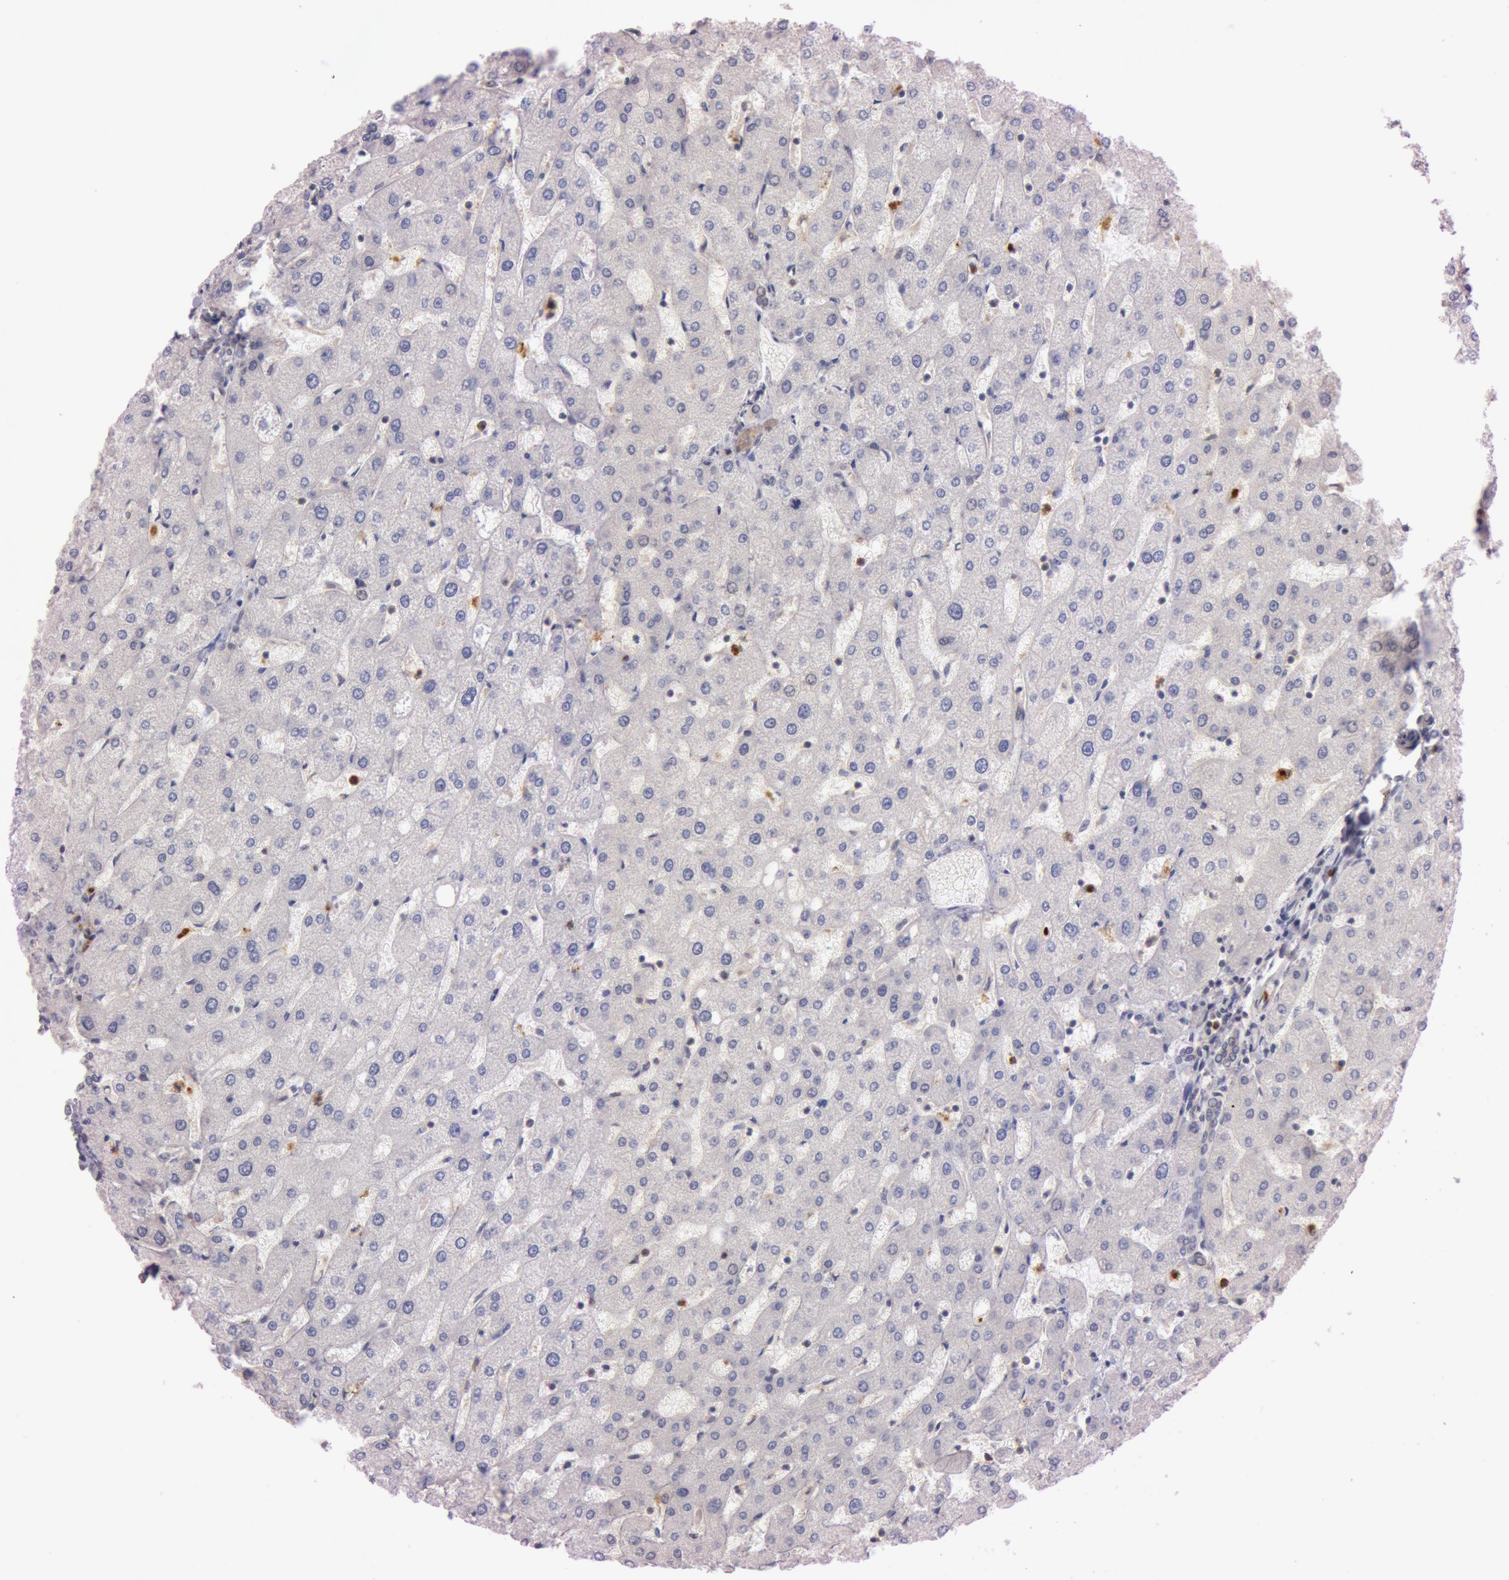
{"staining": {"intensity": "negative", "quantity": "none", "location": "none"}, "tissue": "liver", "cell_type": "Cholangiocytes", "image_type": "normal", "snomed": [{"axis": "morphology", "description": "Normal tissue, NOS"}, {"axis": "topography", "description": "Liver"}], "caption": "DAB (3,3'-diaminobenzidine) immunohistochemical staining of unremarkable human liver demonstrates no significant expression in cholangiocytes. Brightfield microscopy of immunohistochemistry stained with DAB (3,3'-diaminobenzidine) (brown) and hematoxylin (blue), captured at high magnification.", "gene": "ATG2B", "patient": {"sex": "male", "age": 67}}